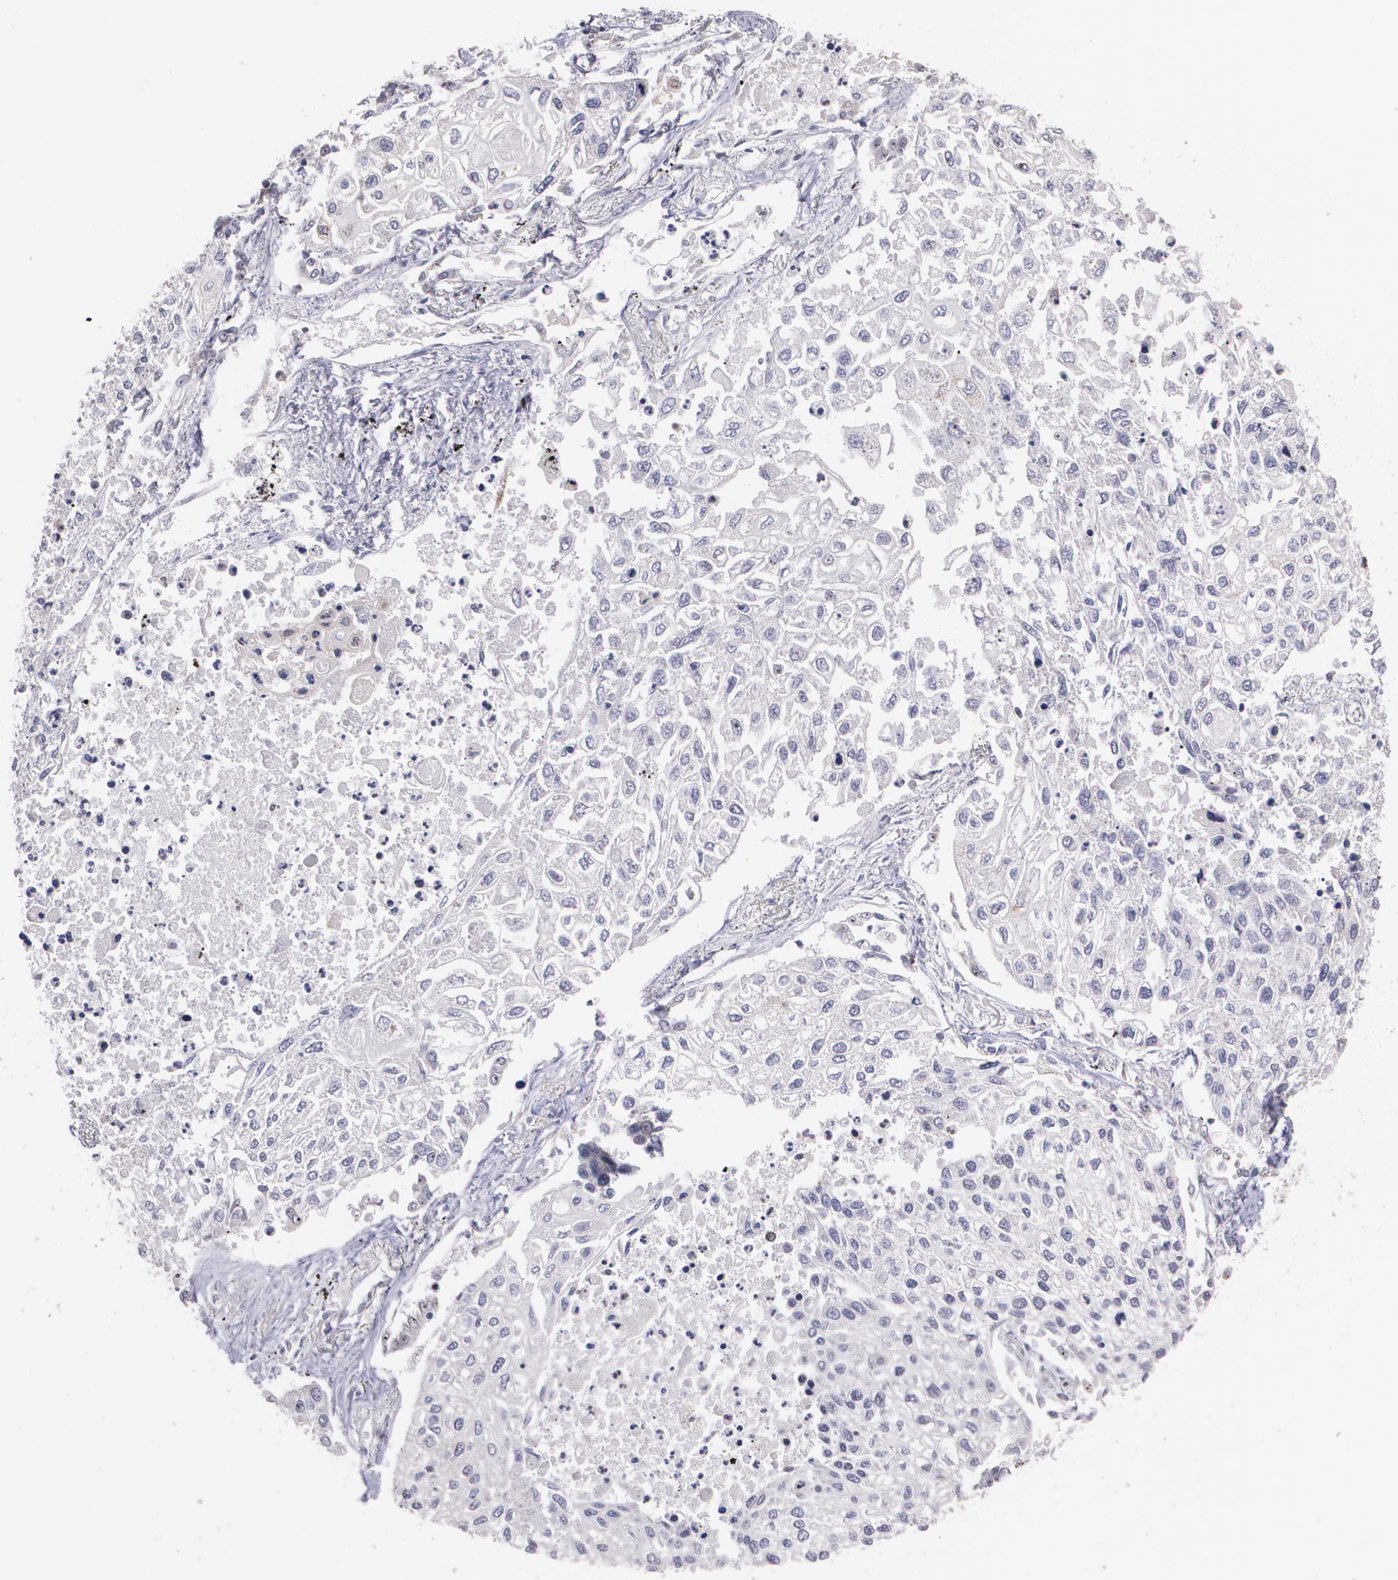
{"staining": {"intensity": "moderate", "quantity": "<25%", "location": "cytoplasmic/membranous,nuclear"}, "tissue": "lung cancer", "cell_type": "Tumor cells", "image_type": "cancer", "snomed": [{"axis": "morphology", "description": "Squamous cell carcinoma, NOS"}, {"axis": "topography", "description": "Lung"}], "caption": "Lung cancer tissue demonstrates moderate cytoplasmic/membranous and nuclear staining in about <25% of tumor cells", "gene": "C6orf15", "patient": {"sex": "male", "age": 75}}